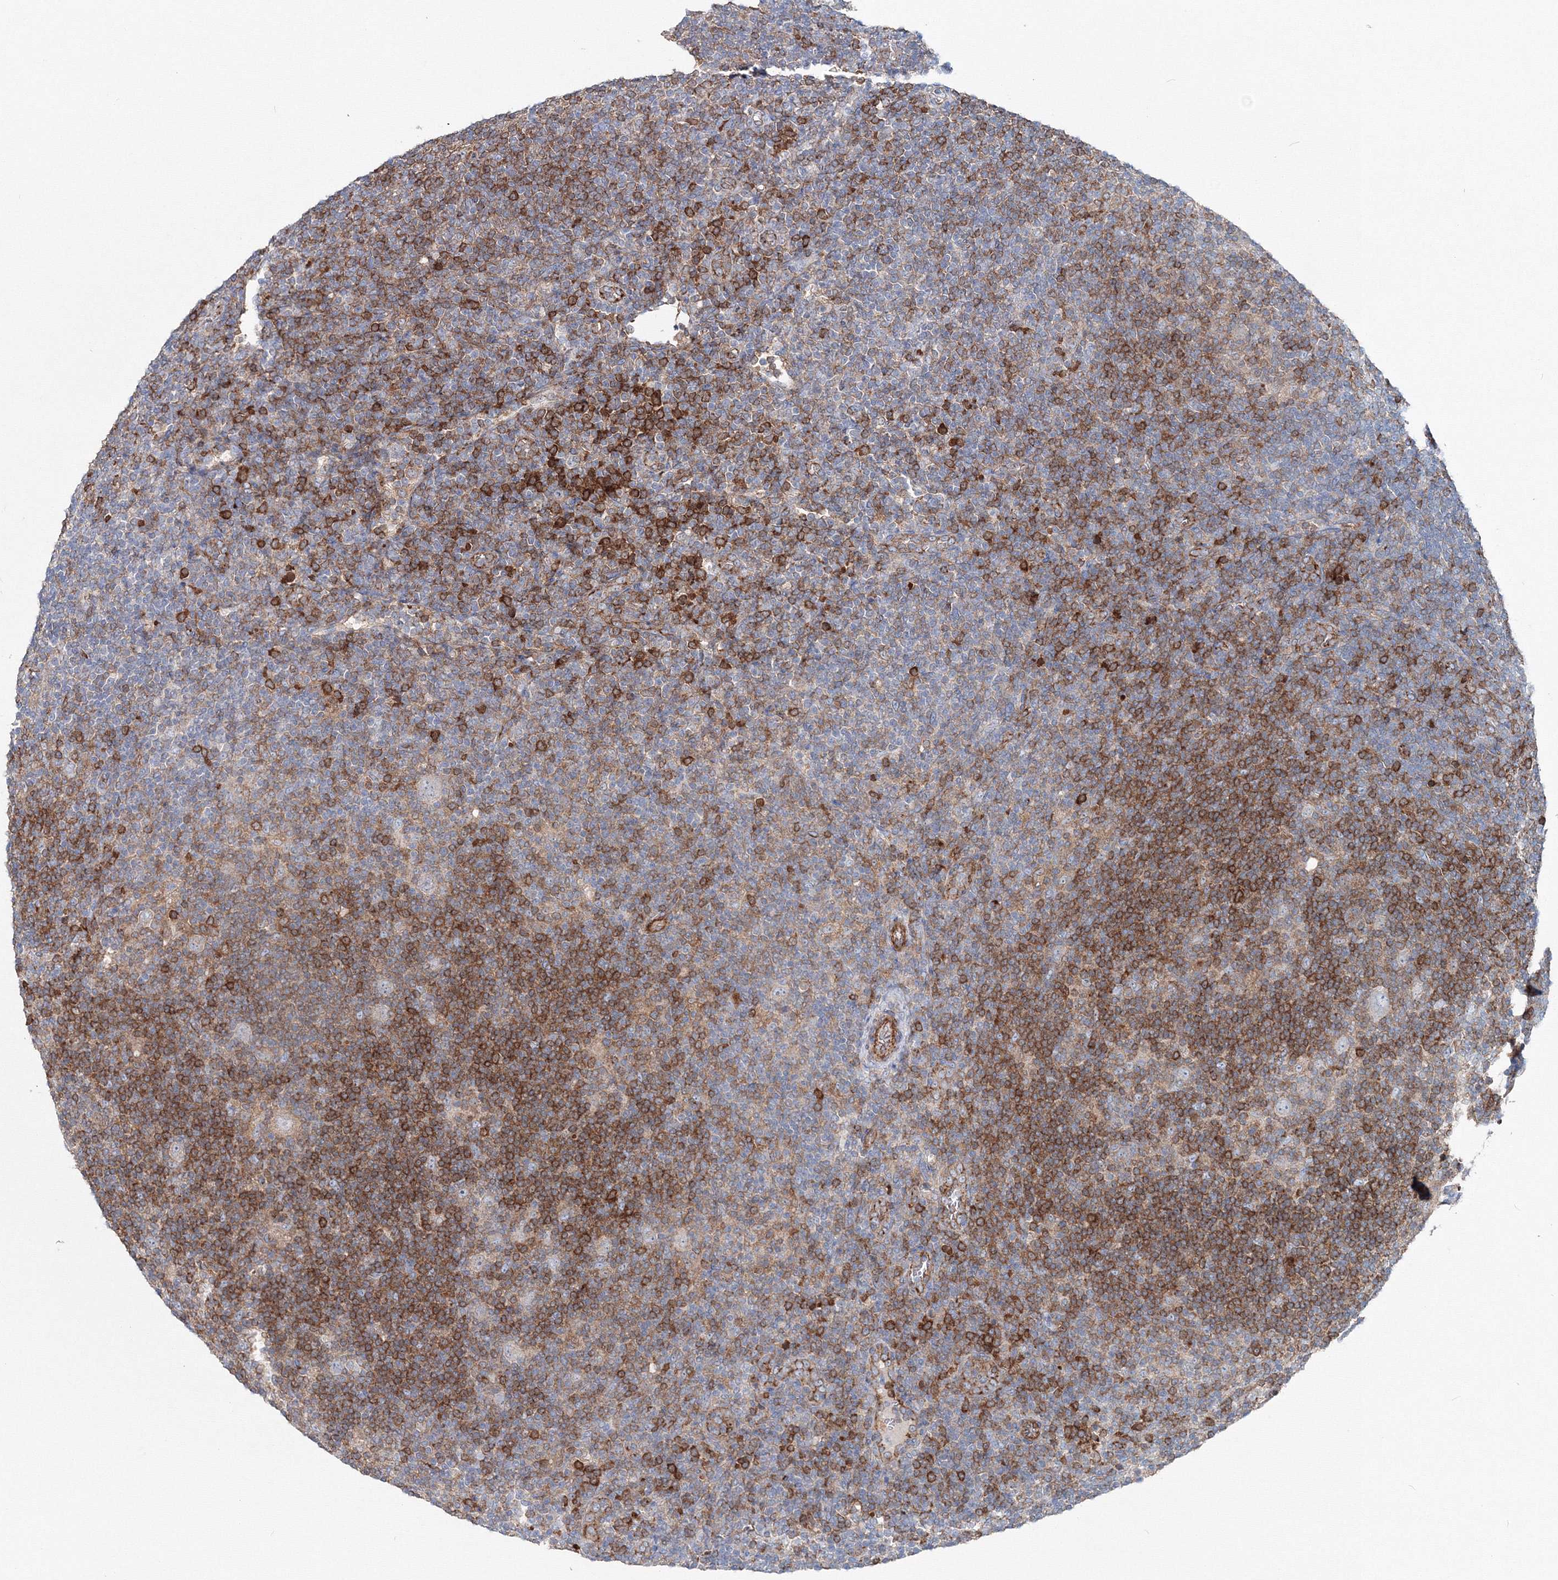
{"staining": {"intensity": "negative", "quantity": "none", "location": "none"}, "tissue": "lymphoma", "cell_type": "Tumor cells", "image_type": "cancer", "snomed": [{"axis": "morphology", "description": "Hodgkin's disease, NOS"}, {"axis": "topography", "description": "Lymph node"}], "caption": "Human Hodgkin's disease stained for a protein using immunohistochemistry reveals no expression in tumor cells.", "gene": "GGA2", "patient": {"sex": "female", "age": 57}}